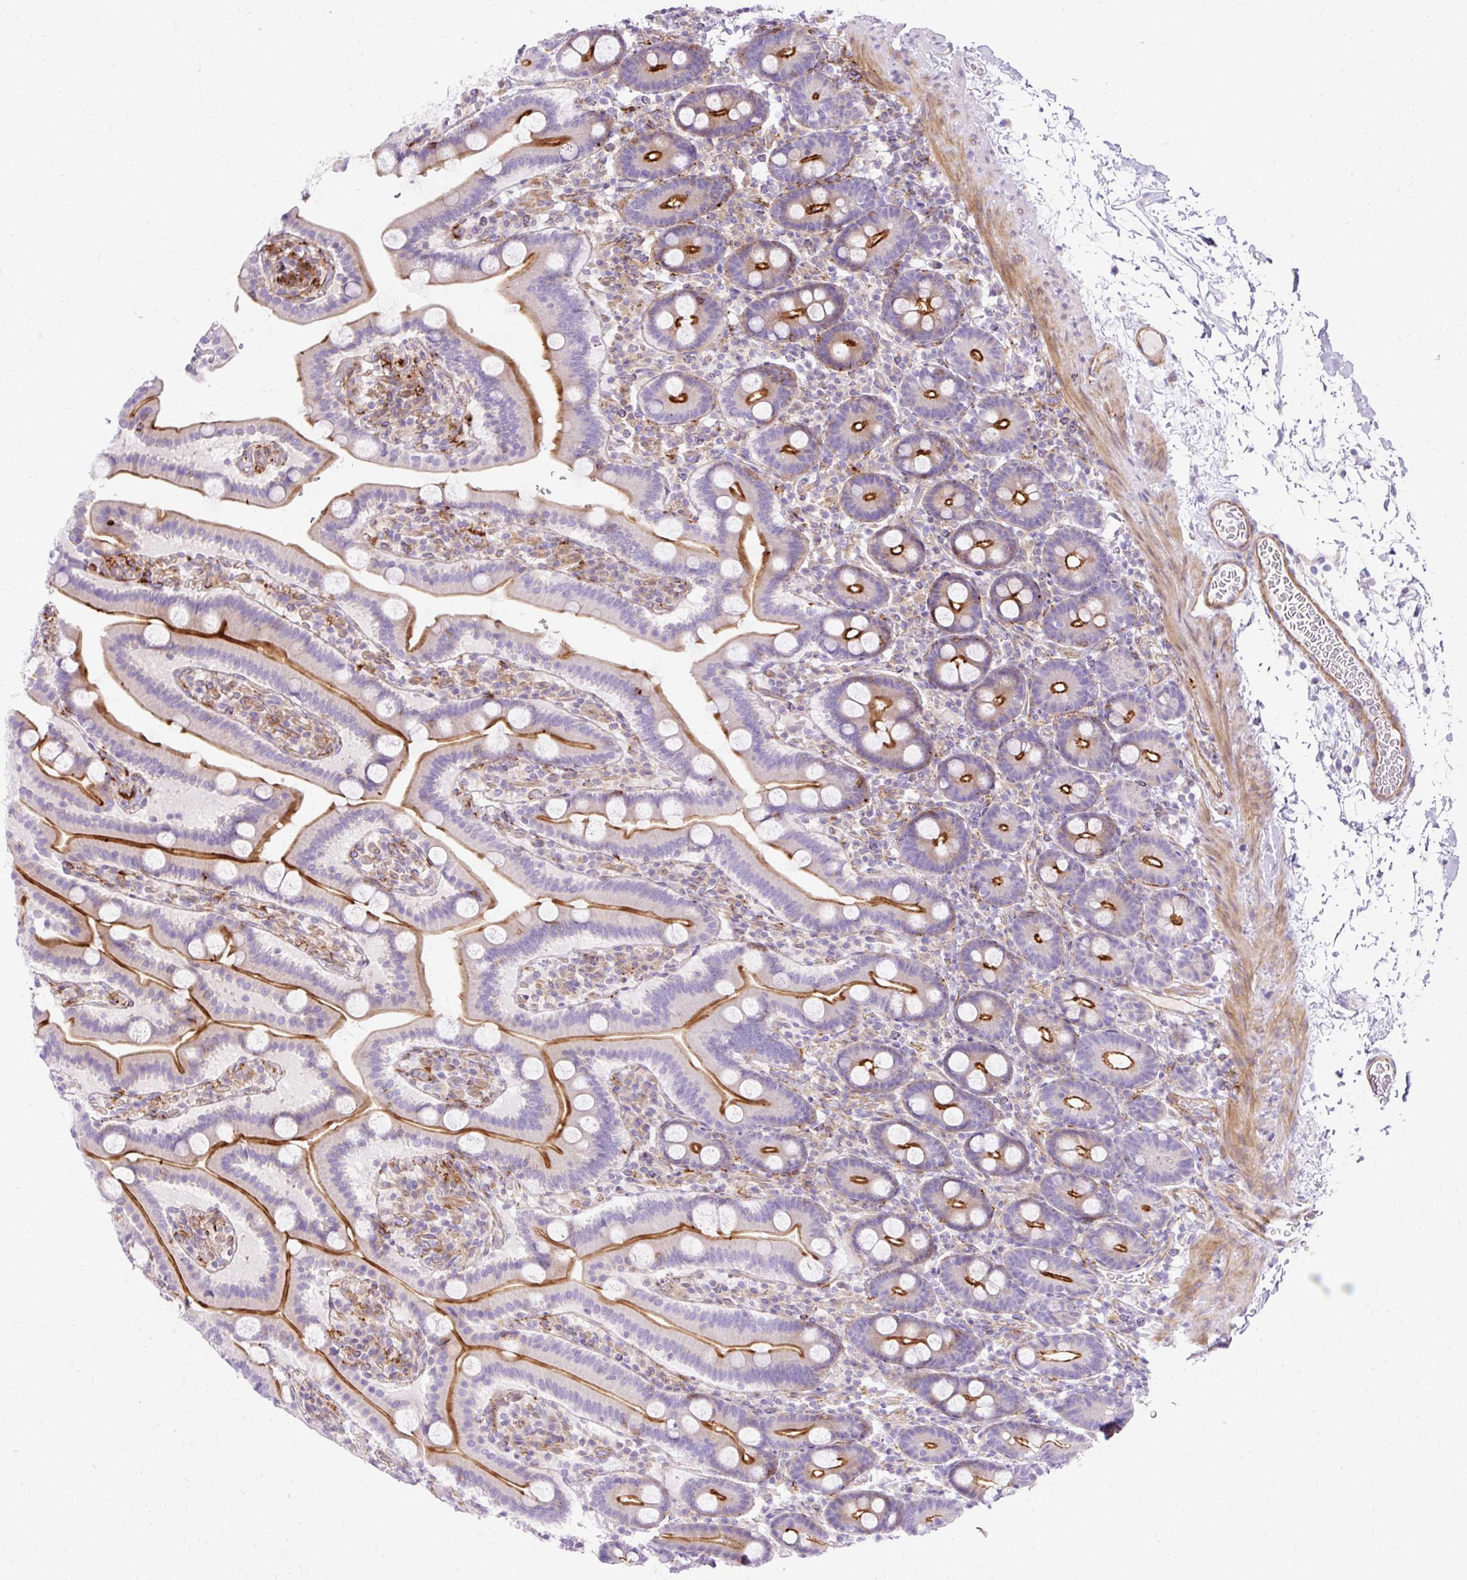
{"staining": {"intensity": "strong", "quantity": "25%-75%", "location": "cytoplasmic/membranous"}, "tissue": "duodenum", "cell_type": "Glandular cells", "image_type": "normal", "snomed": [{"axis": "morphology", "description": "Normal tissue, NOS"}, {"axis": "topography", "description": "Duodenum"}], "caption": "Immunohistochemical staining of normal human duodenum shows 25%-75% levels of strong cytoplasmic/membranous protein expression in approximately 25%-75% of glandular cells. Using DAB (brown) and hematoxylin (blue) stains, captured at high magnification using brightfield microscopy.", "gene": "CORO7", "patient": {"sex": "male", "age": 55}}